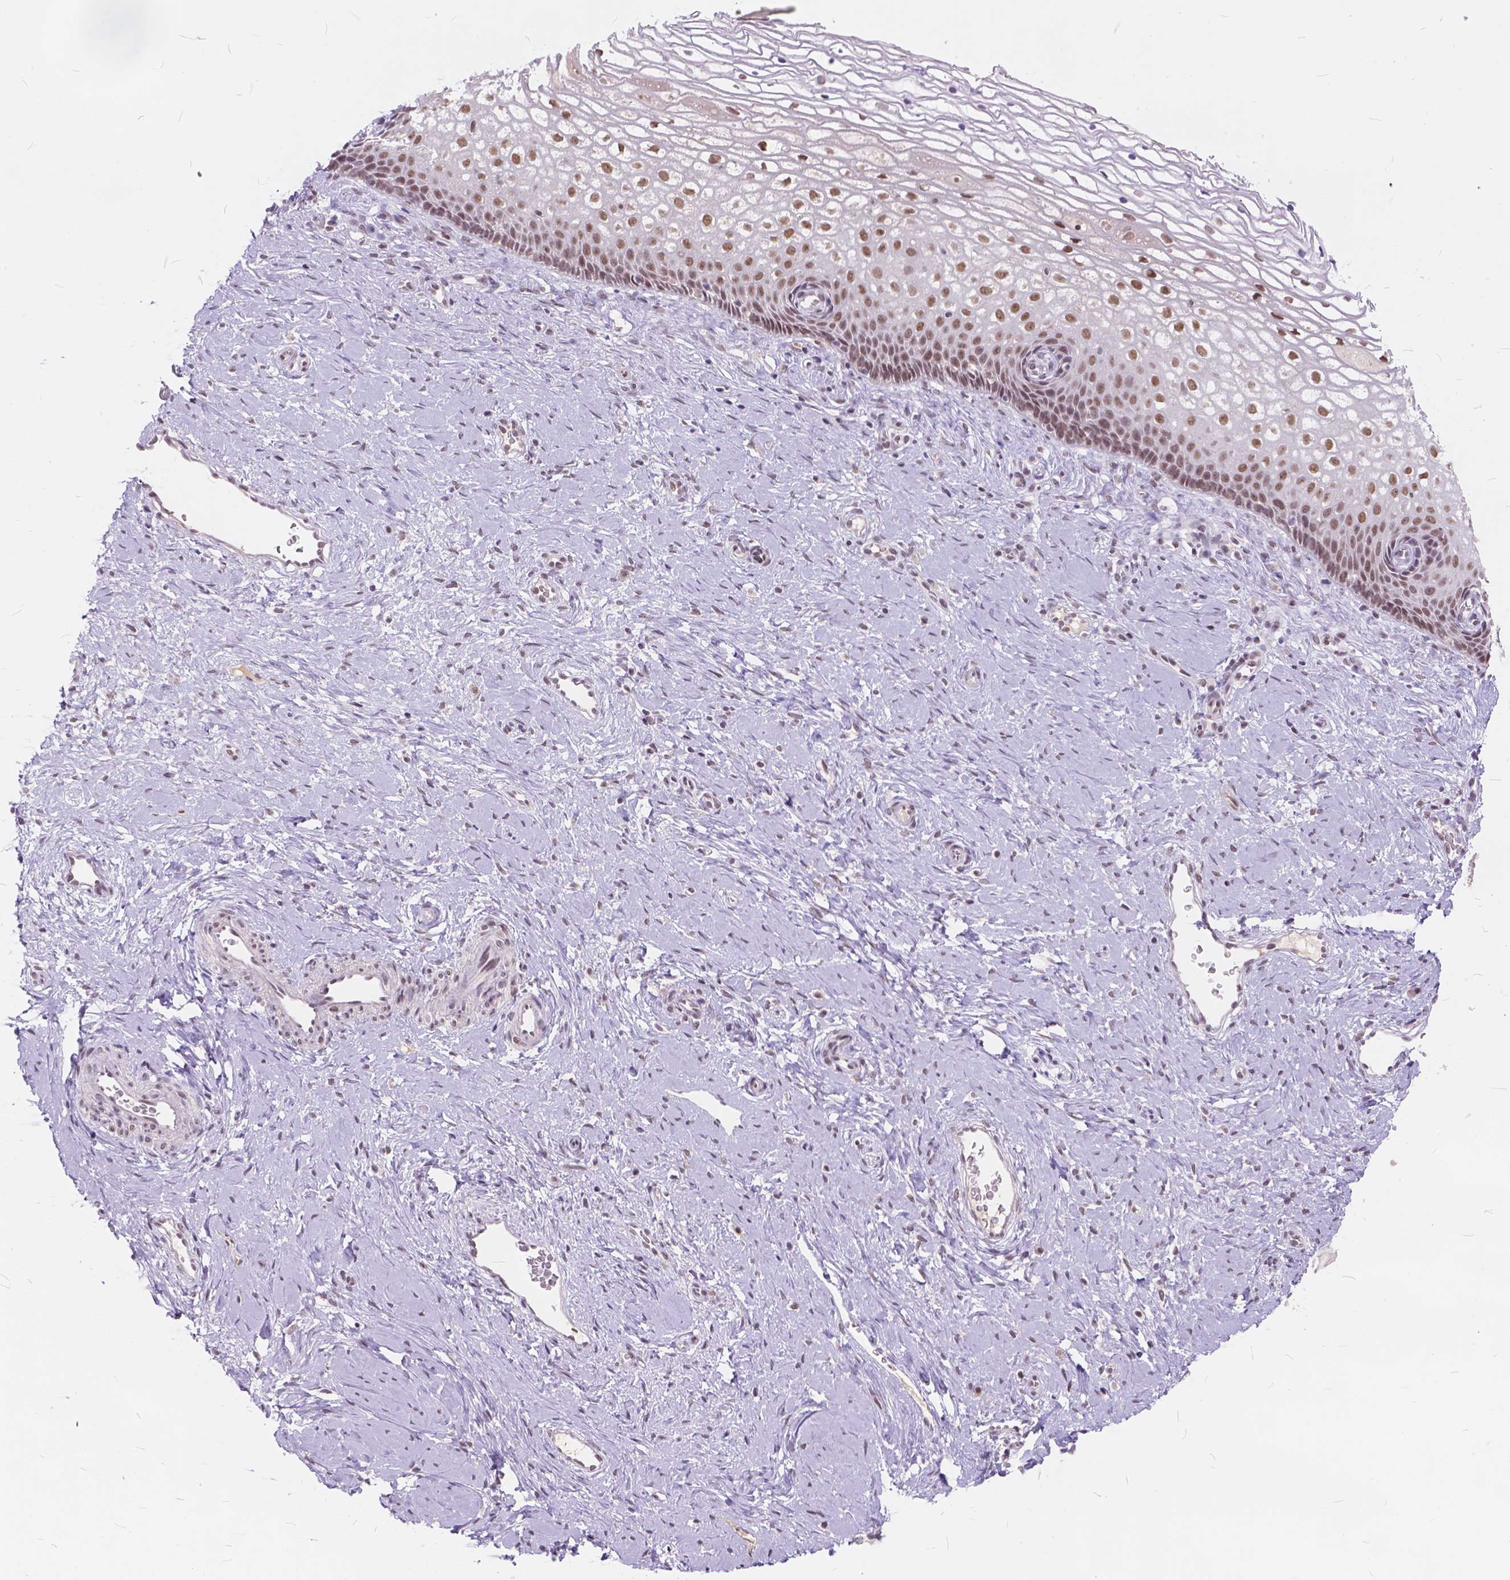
{"staining": {"intensity": "moderate", "quantity": ">75%", "location": "nuclear"}, "tissue": "cervix", "cell_type": "Glandular cells", "image_type": "normal", "snomed": [{"axis": "morphology", "description": "Normal tissue, NOS"}, {"axis": "topography", "description": "Cervix"}], "caption": "This photomicrograph exhibits normal cervix stained with IHC to label a protein in brown. The nuclear of glandular cells show moderate positivity for the protein. Nuclei are counter-stained blue.", "gene": "FAM53A", "patient": {"sex": "female", "age": 34}}